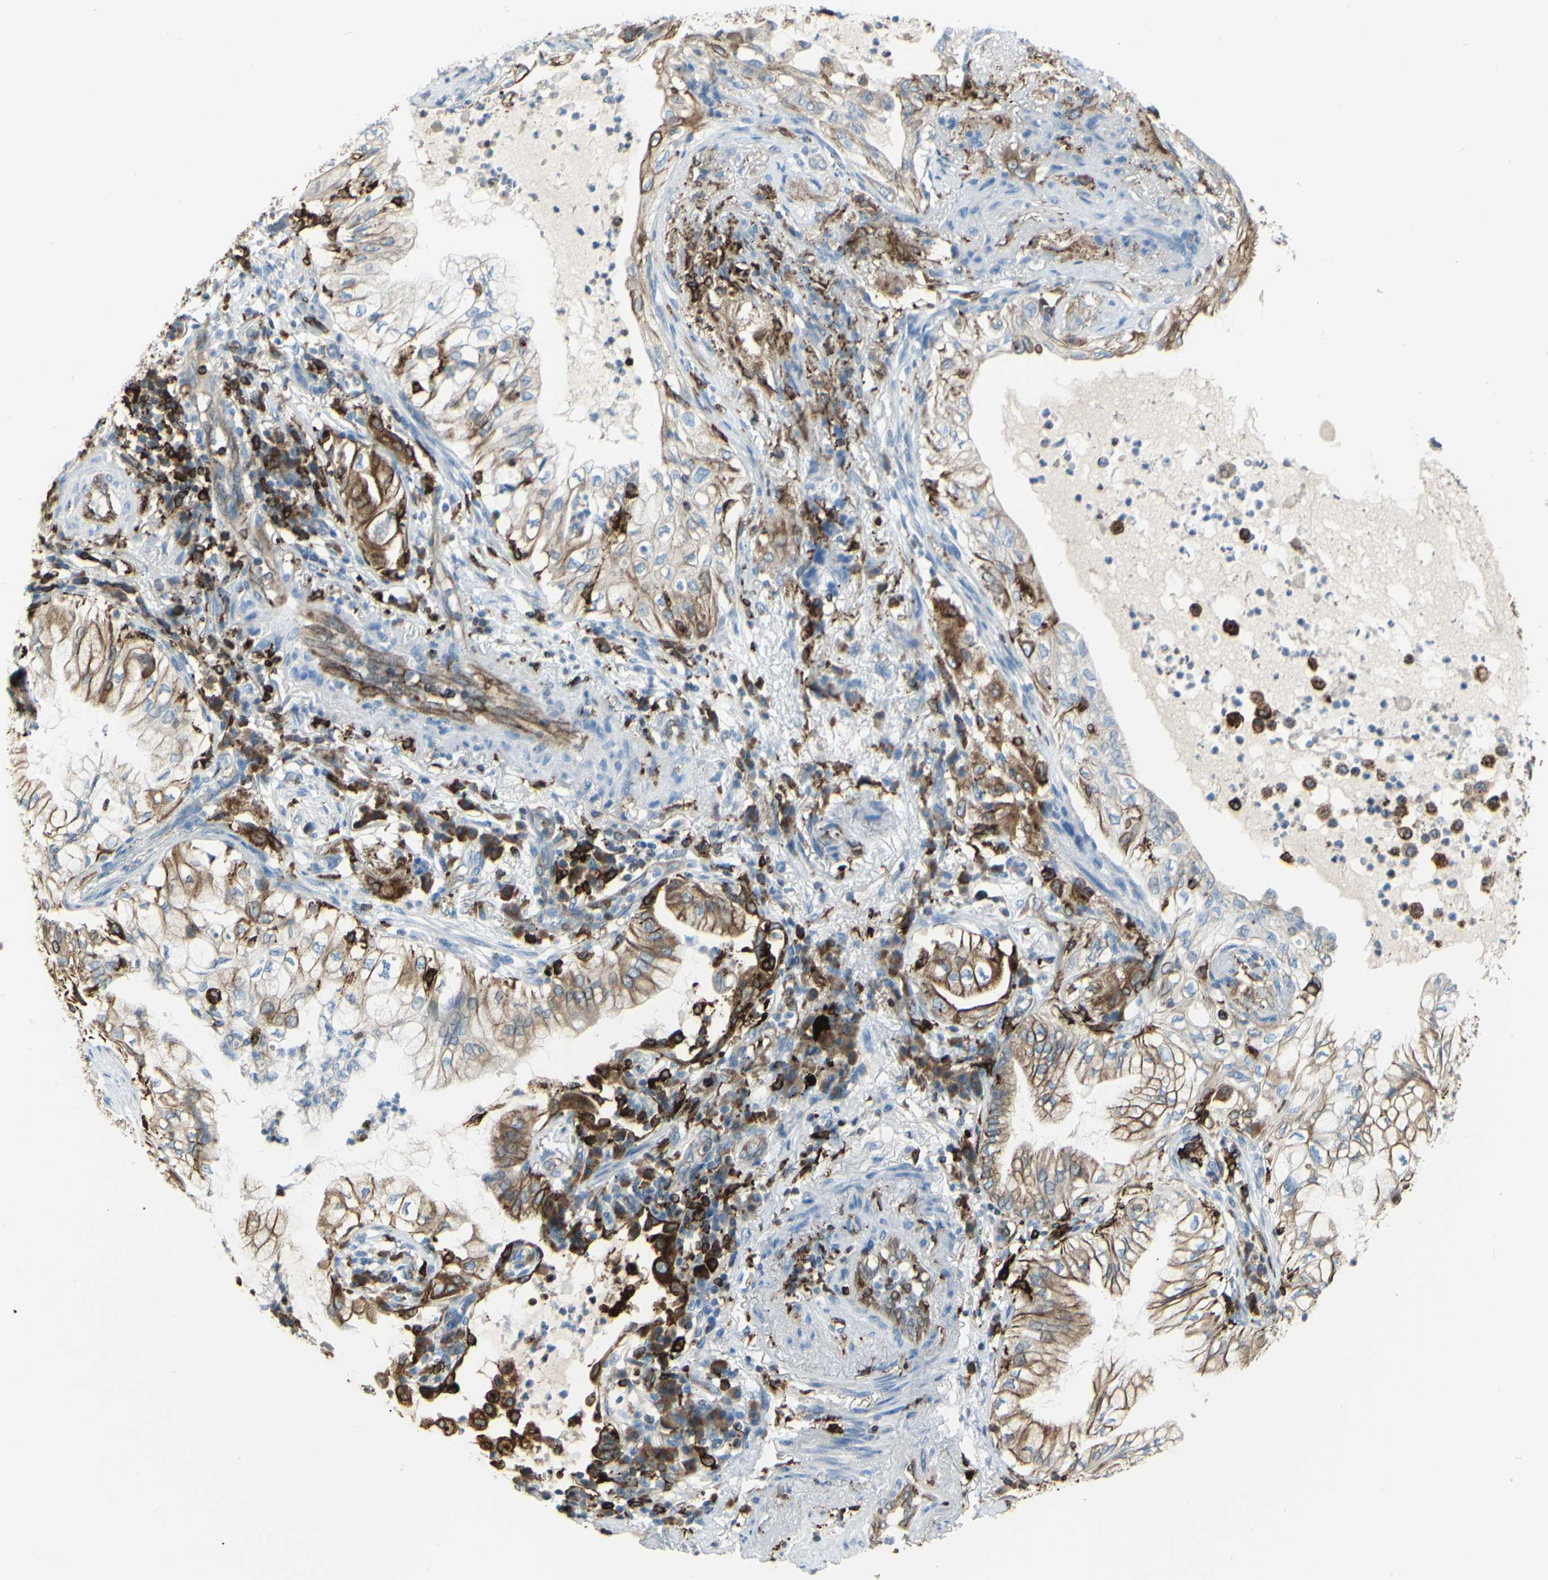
{"staining": {"intensity": "moderate", "quantity": ">75%", "location": "cytoplasmic/membranous"}, "tissue": "lung cancer", "cell_type": "Tumor cells", "image_type": "cancer", "snomed": [{"axis": "morphology", "description": "Adenocarcinoma, NOS"}, {"axis": "topography", "description": "Lung"}], "caption": "A high-resolution histopathology image shows immunohistochemistry (IHC) staining of lung cancer, which reveals moderate cytoplasmic/membranous staining in about >75% of tumor cells. (brown staining indicates protein expression, while blue staining denotes nuclei).", "gene": "CD74", "patient": {"sex": "female", "age": 70}}